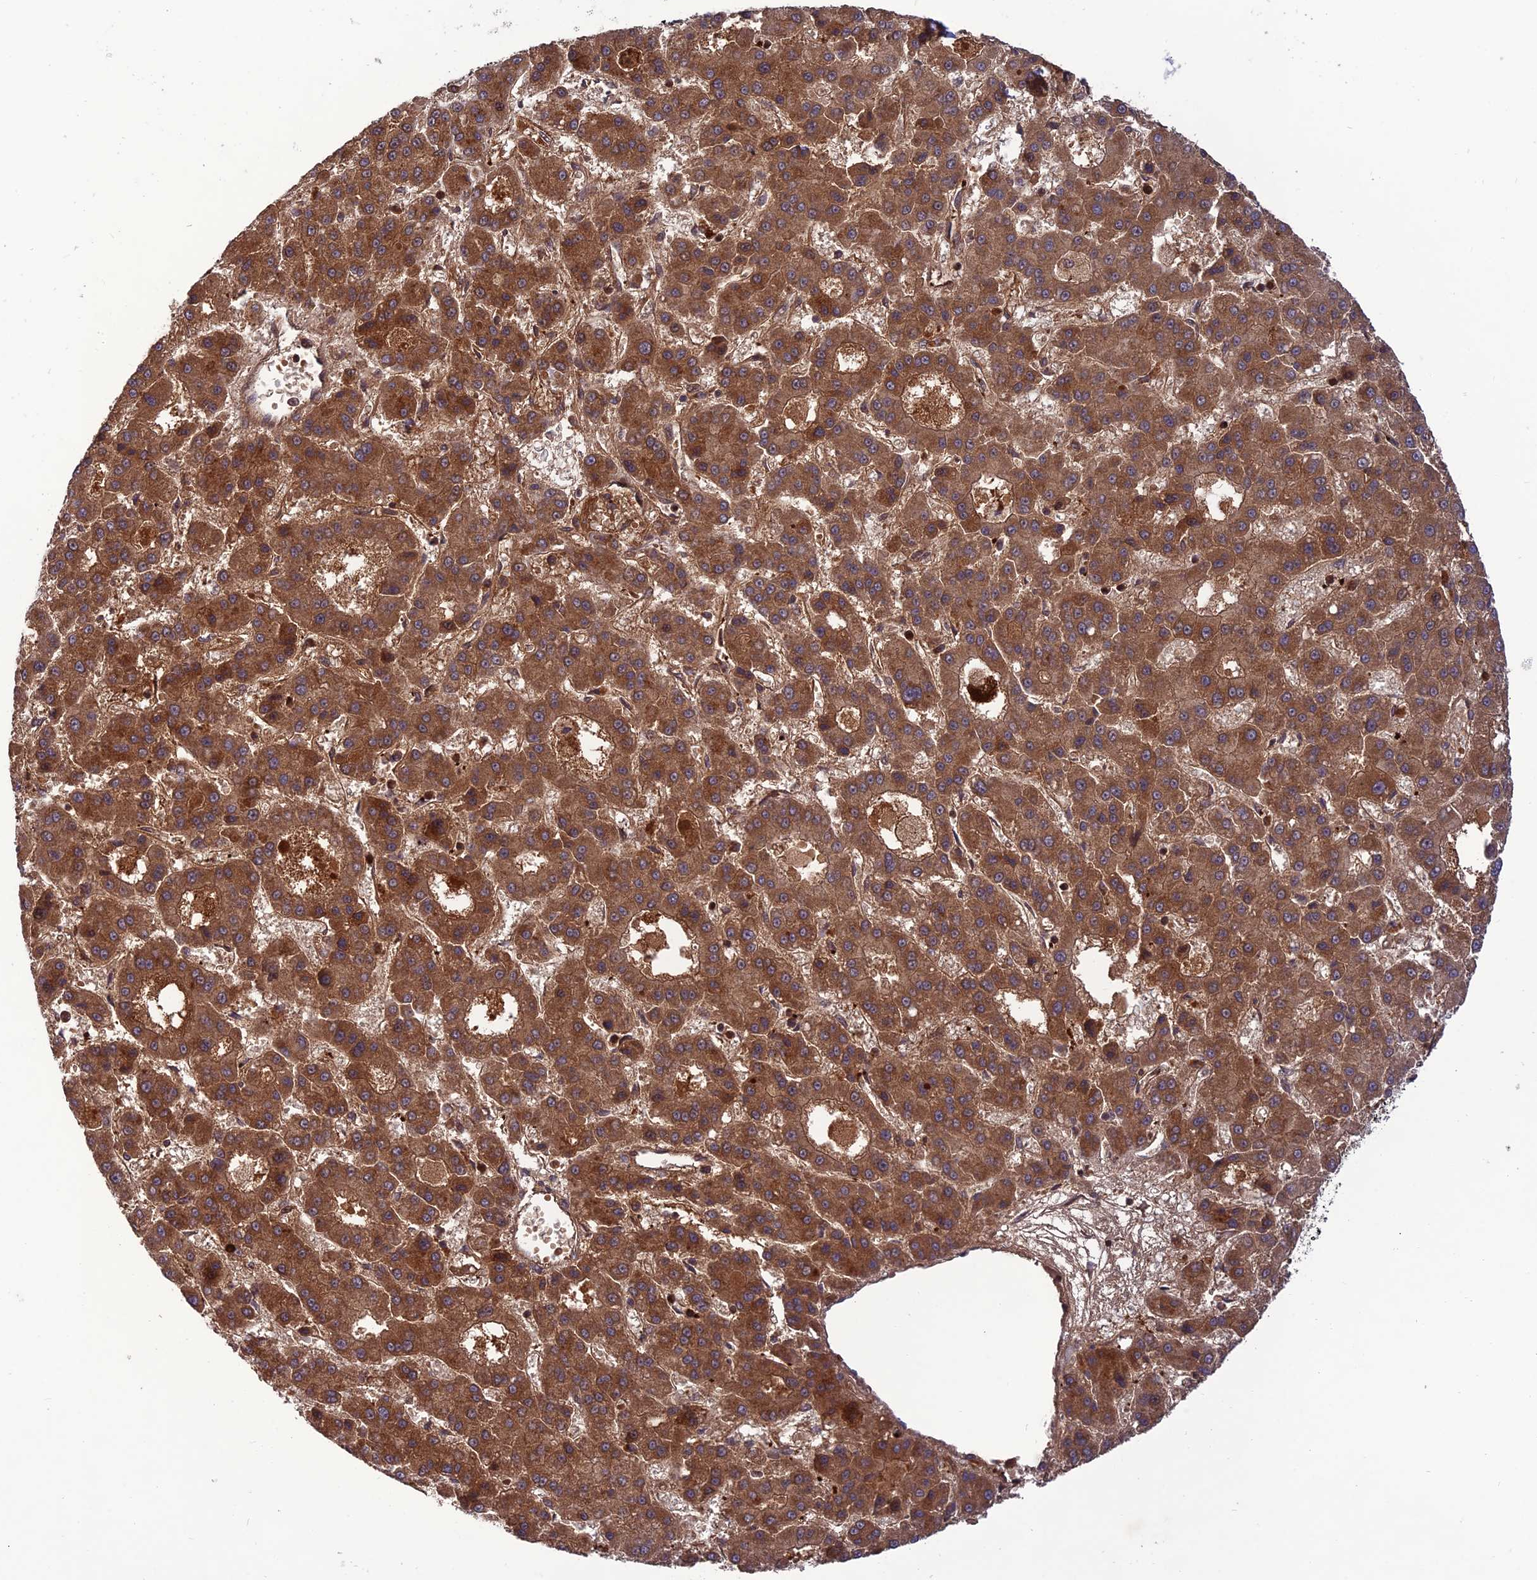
{"staining": {"intensity": "strong", "quantity": ">75%", "location": "cytoplasmic/membranous"}, "tissue": "liver cancer", "cell_type": "Tumor cells", "image_type": "cancer", "snomed": [{"axis": "morphology", "description": "Carcinoma, Hepatocellular, NOS"}, {"axis": "topography", "description": "Liver"}], "caption": "This is a micrograph of immunohistochemistry (IHC) staining of hepatocellular carcinoma (liver), which shows strong staining in the cytoplasmic/membranous of tumor cells.", "gene": "NDUFC1", "patient": {"sex": "male", "age": 70}}